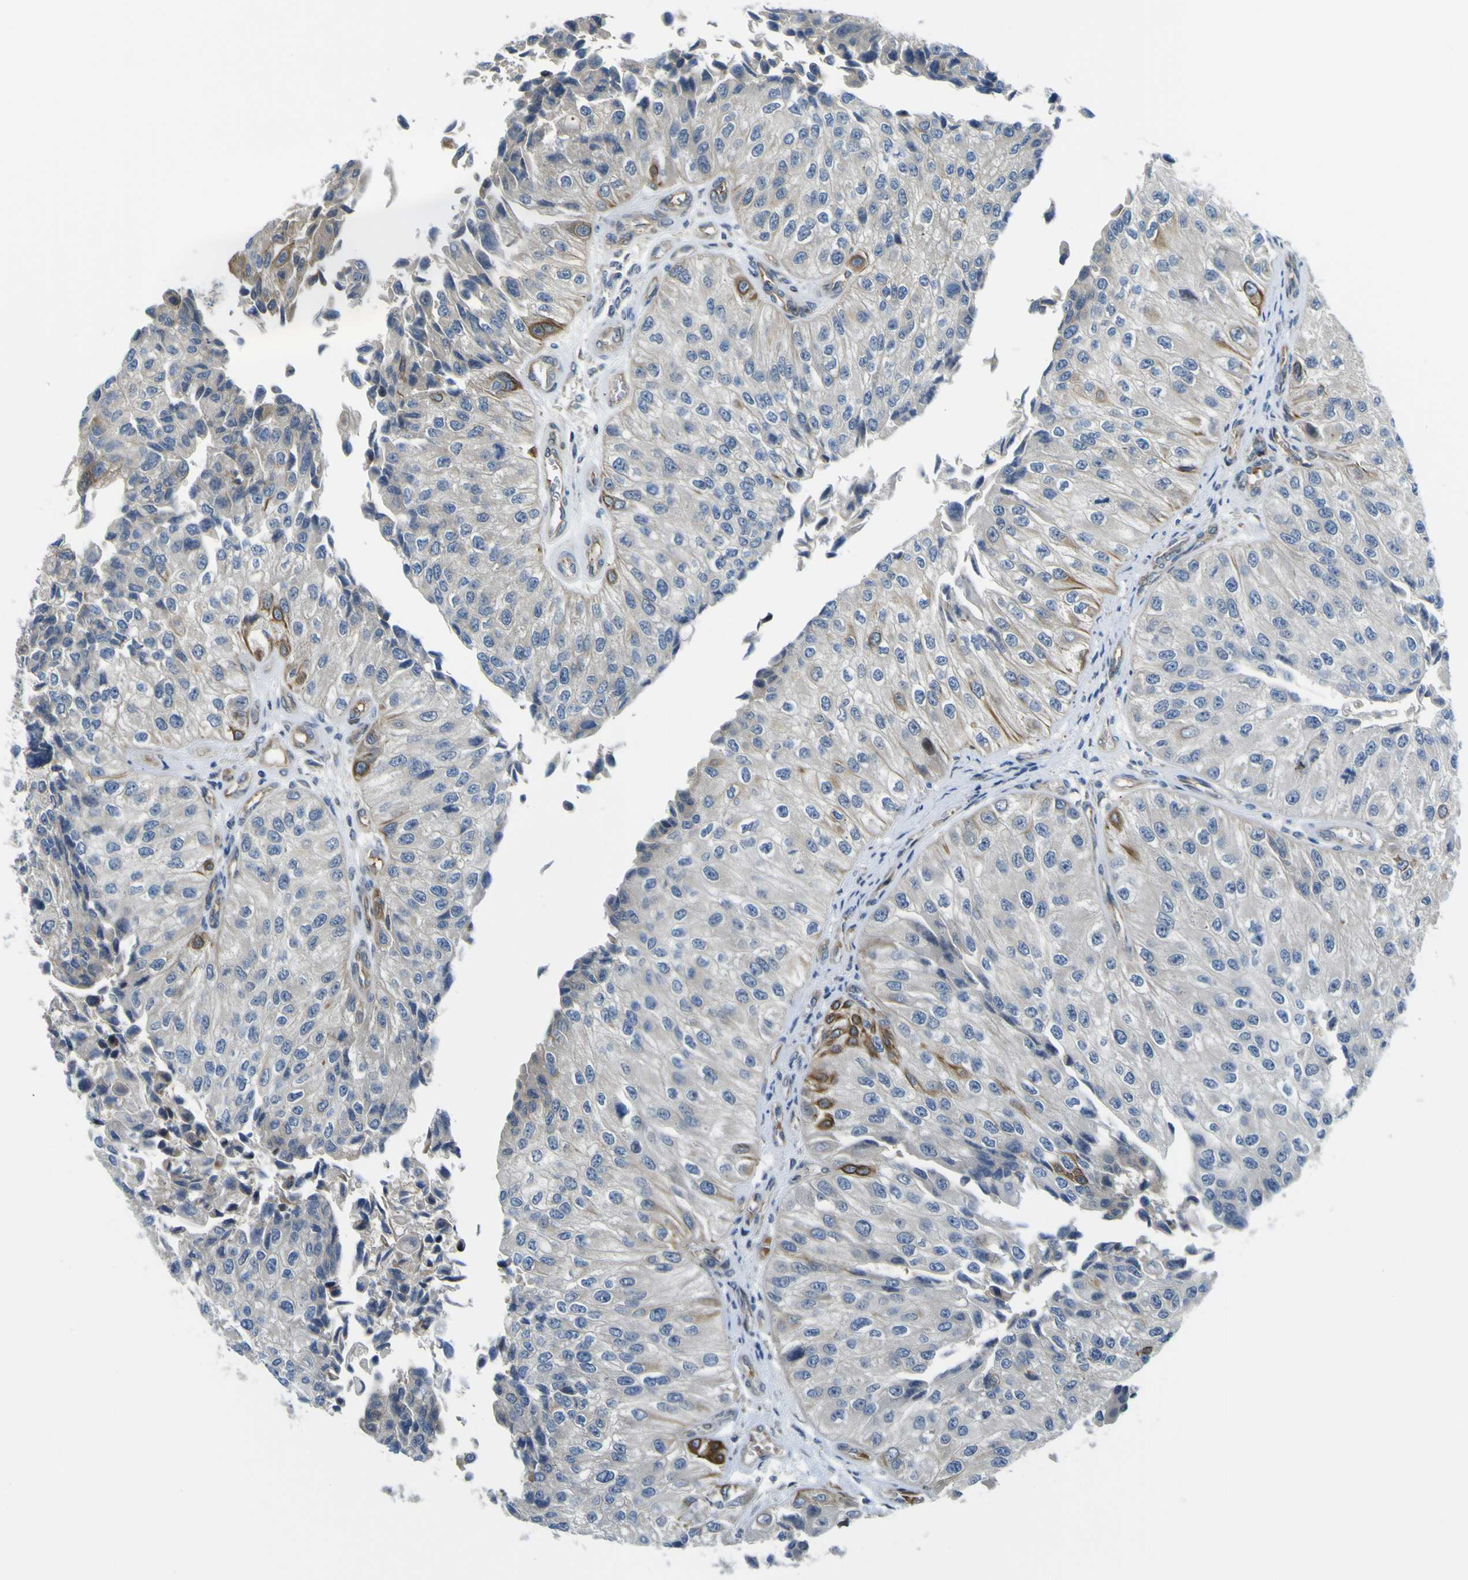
{"staining": {"intensity": "strong", "quantity": "<25%", "location": "cytoplasmic/membranous"}, "tissue": "urothelial cancer", "cell_type": "Tumor cells", "image_type": "cancer", "snomed": [{"axis": "morphology", "description": "Urothelial carcinoma, High grade"}, {"axis": "topography", "description": "Kidney"}, {"axis": "topography", "description": "Urinary bladder"}], "caption": "Strong cytoplasmic/membranous expression for a protein is seen in about <25% of tumor cells of urothelial cancer using immunohistochemistry (IHC).", "gene": "KDM7A", "patient": {"sex": "male", "age": 77}}